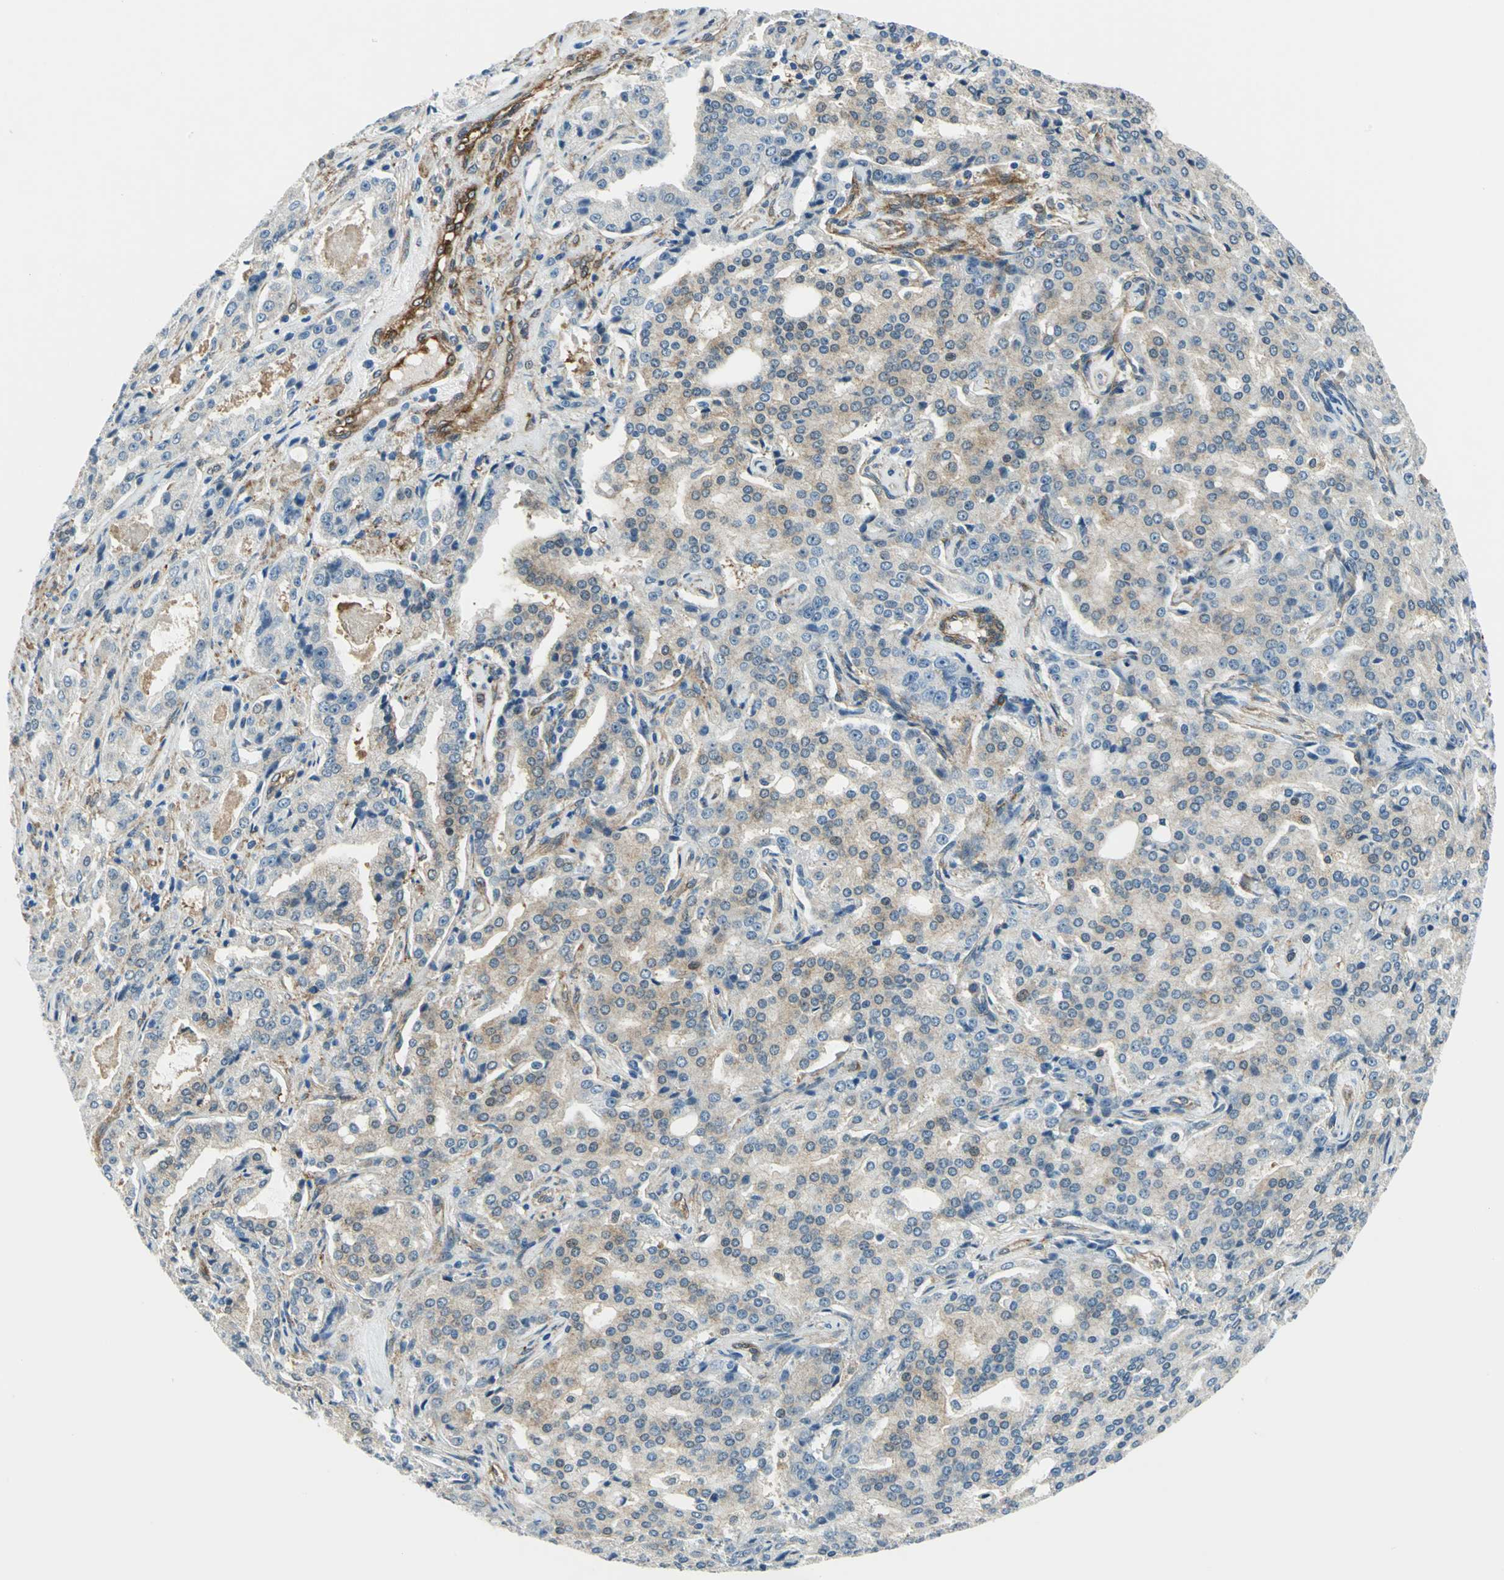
{"staining": {"intensity": "weak", "quantity": "<25%", "location": "cytoplasmic/membranous"}, "tissue": "prostate cancer", "cell_type": "Tumor cells", "image_type": "cancer", "snomed": [{"axis": "morphology", "description": "Adenocarcinoma, High grade"}, {"axis": "topography", "description": "Prostate"}], "caption": "Tumor cells are negative for protein expression in human prostate adenocarcinoma (high-grade).", "gene": "HSPB1", "patient": {"sex": "male", "age": 72}}